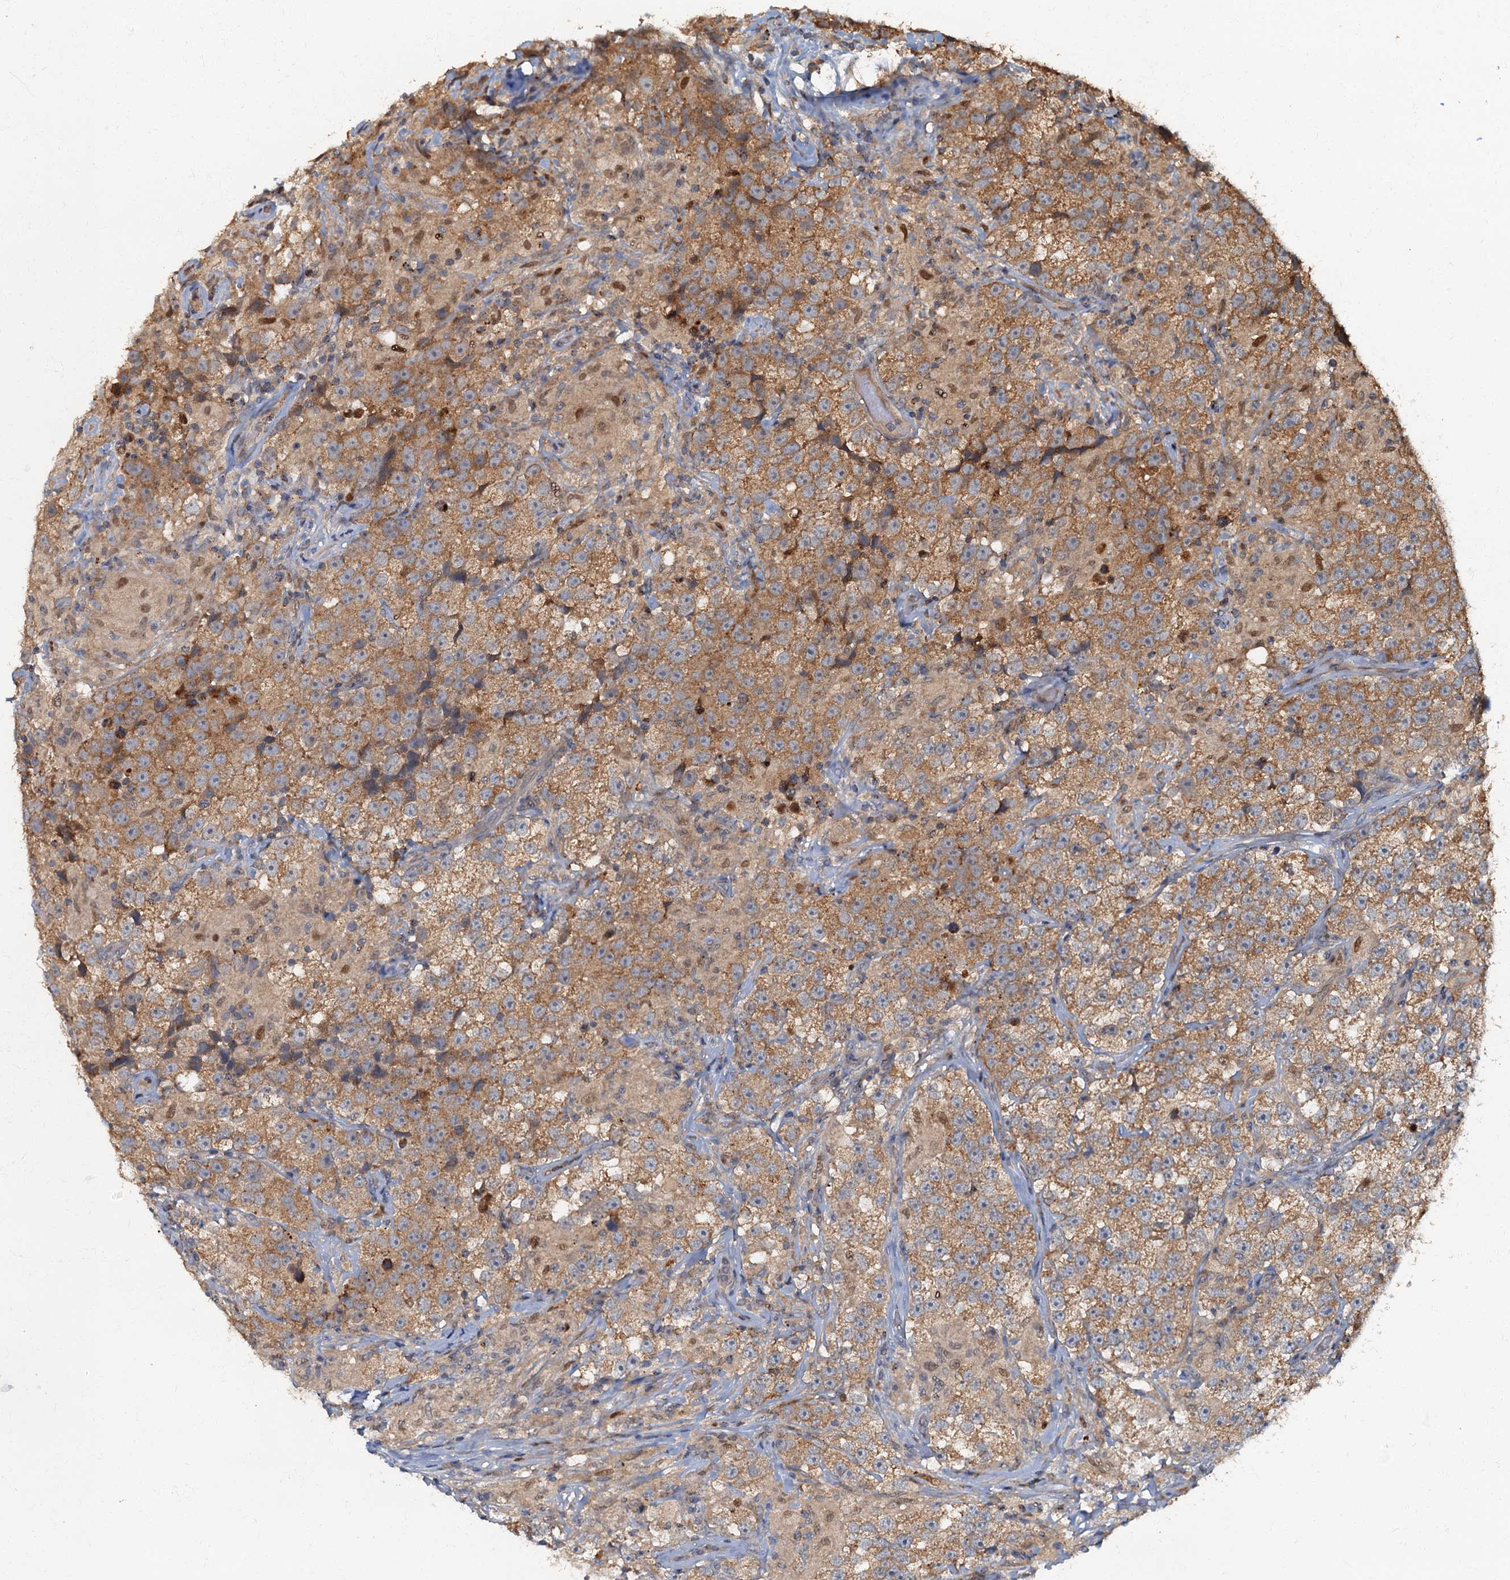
{"staining": {"intensity": "moderate", "quantity": ">75%", "location": "cytoplasmic/membranous"}, "tissue": "testis cancer", "cell_type": "Tumor cells", "image_type": "cancer", "snomed": [{"axis": "morphology", "description": "Seminoma, NOS"}, {"axis": "topography", "description": "Testis"}], "caption": "Immunohistochemistry (IHC) (DAB) staining of testis cancer displays moderate cytoplasmic/membranous protein expression in about >75% of tumor cells.", "gene": "WDCP", "patient": {"sex": "male", "age": 46}}